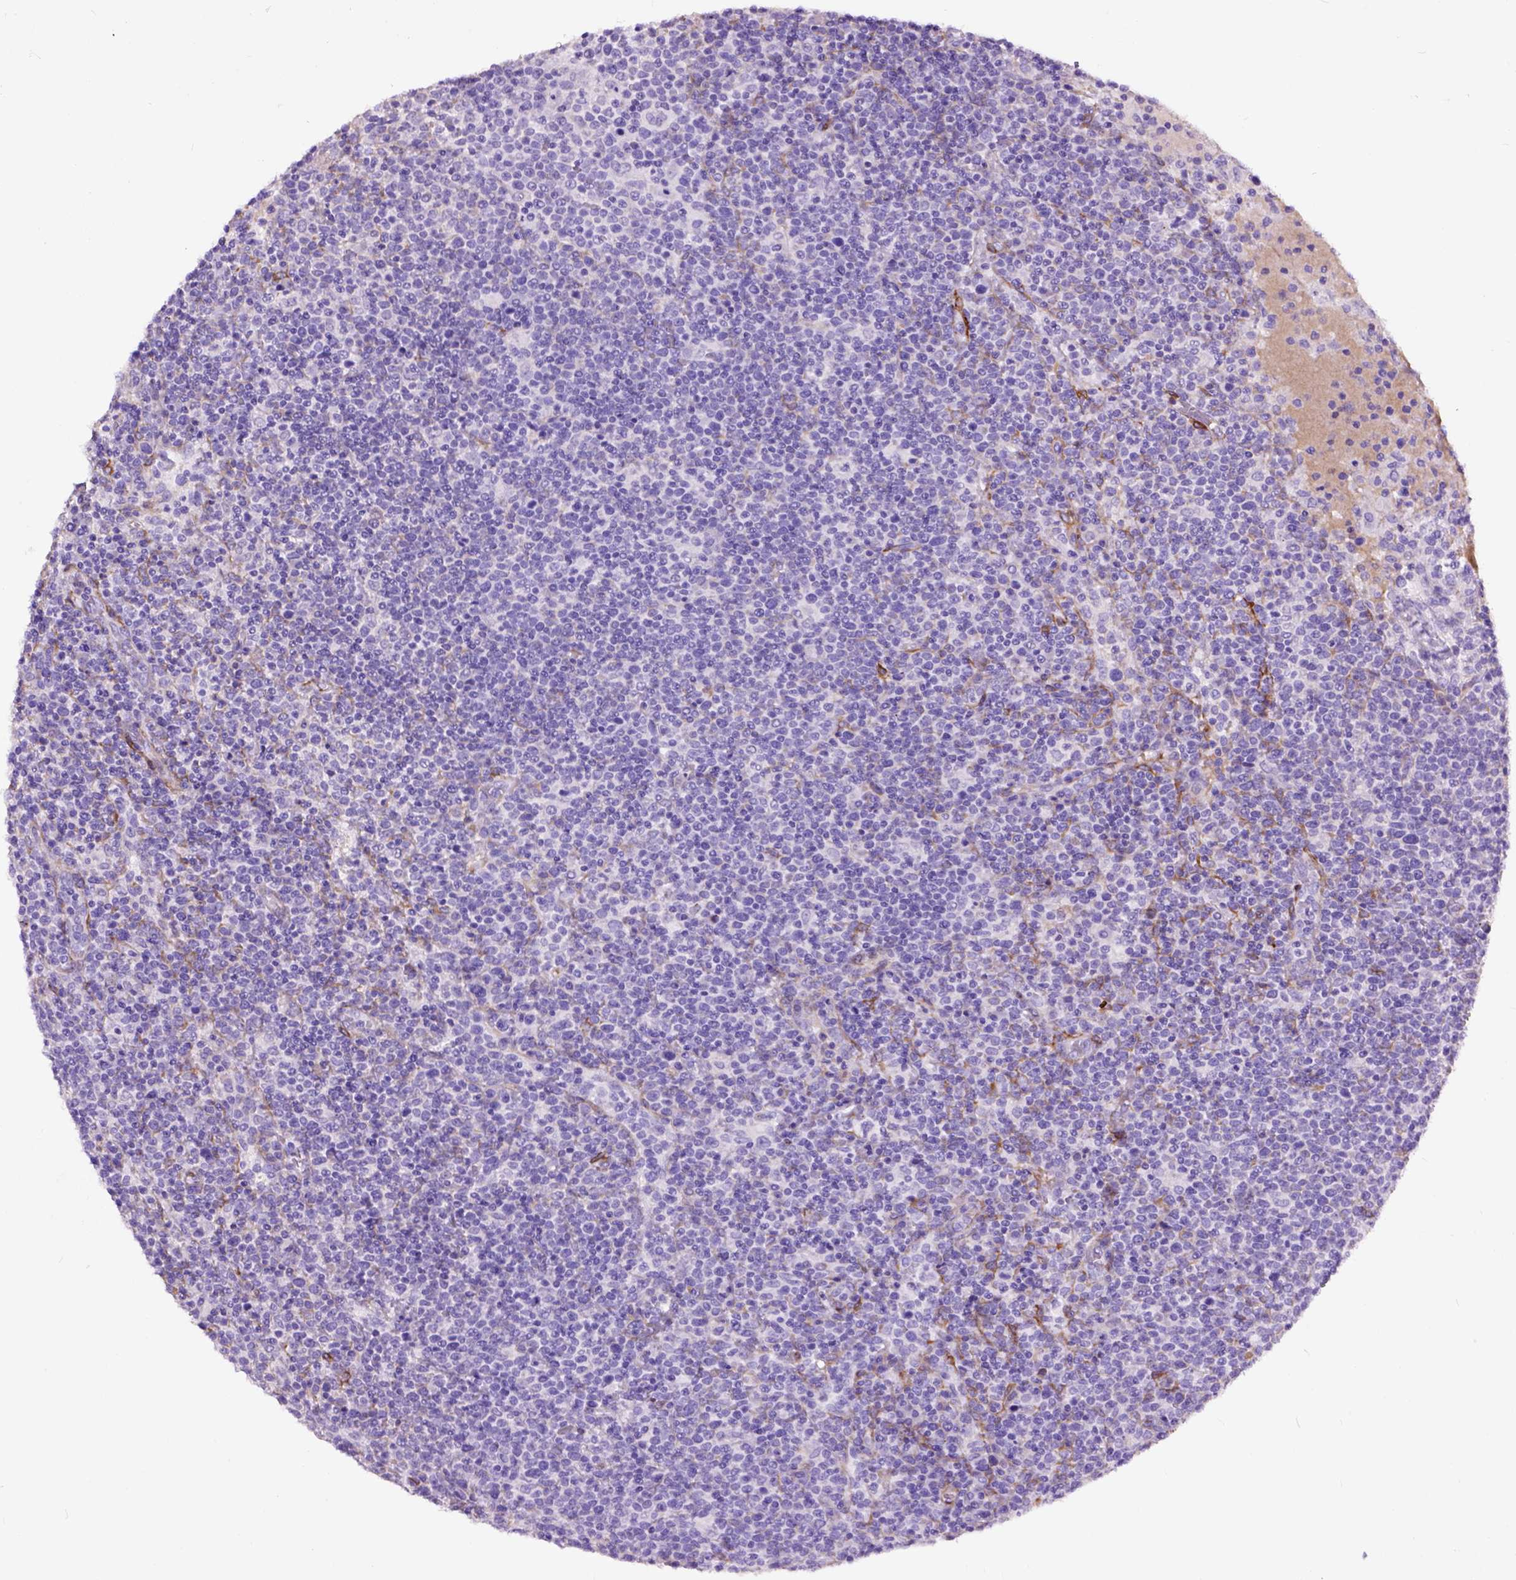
{"staining": {"intensity": "negative", "quantity": "none", "location": "none"}, "tissue": "lymphoma", "cell_type": "Tumor cells", "image_type": "cancer", "snomed": [{"axis": "morphology", "description": "Malignant lymphoma, non-Hodgkin's type, High grade"}, {"axis": "topography", "description": "Lymph node"}], "caption": "This is an IHC histopathology image of high-grade malignant lymphoma, non-Hodgkin's type. There is no positivity in tumor cells.", "gene": "MAPT", "patient": {"sex": "male", "age": 61}}